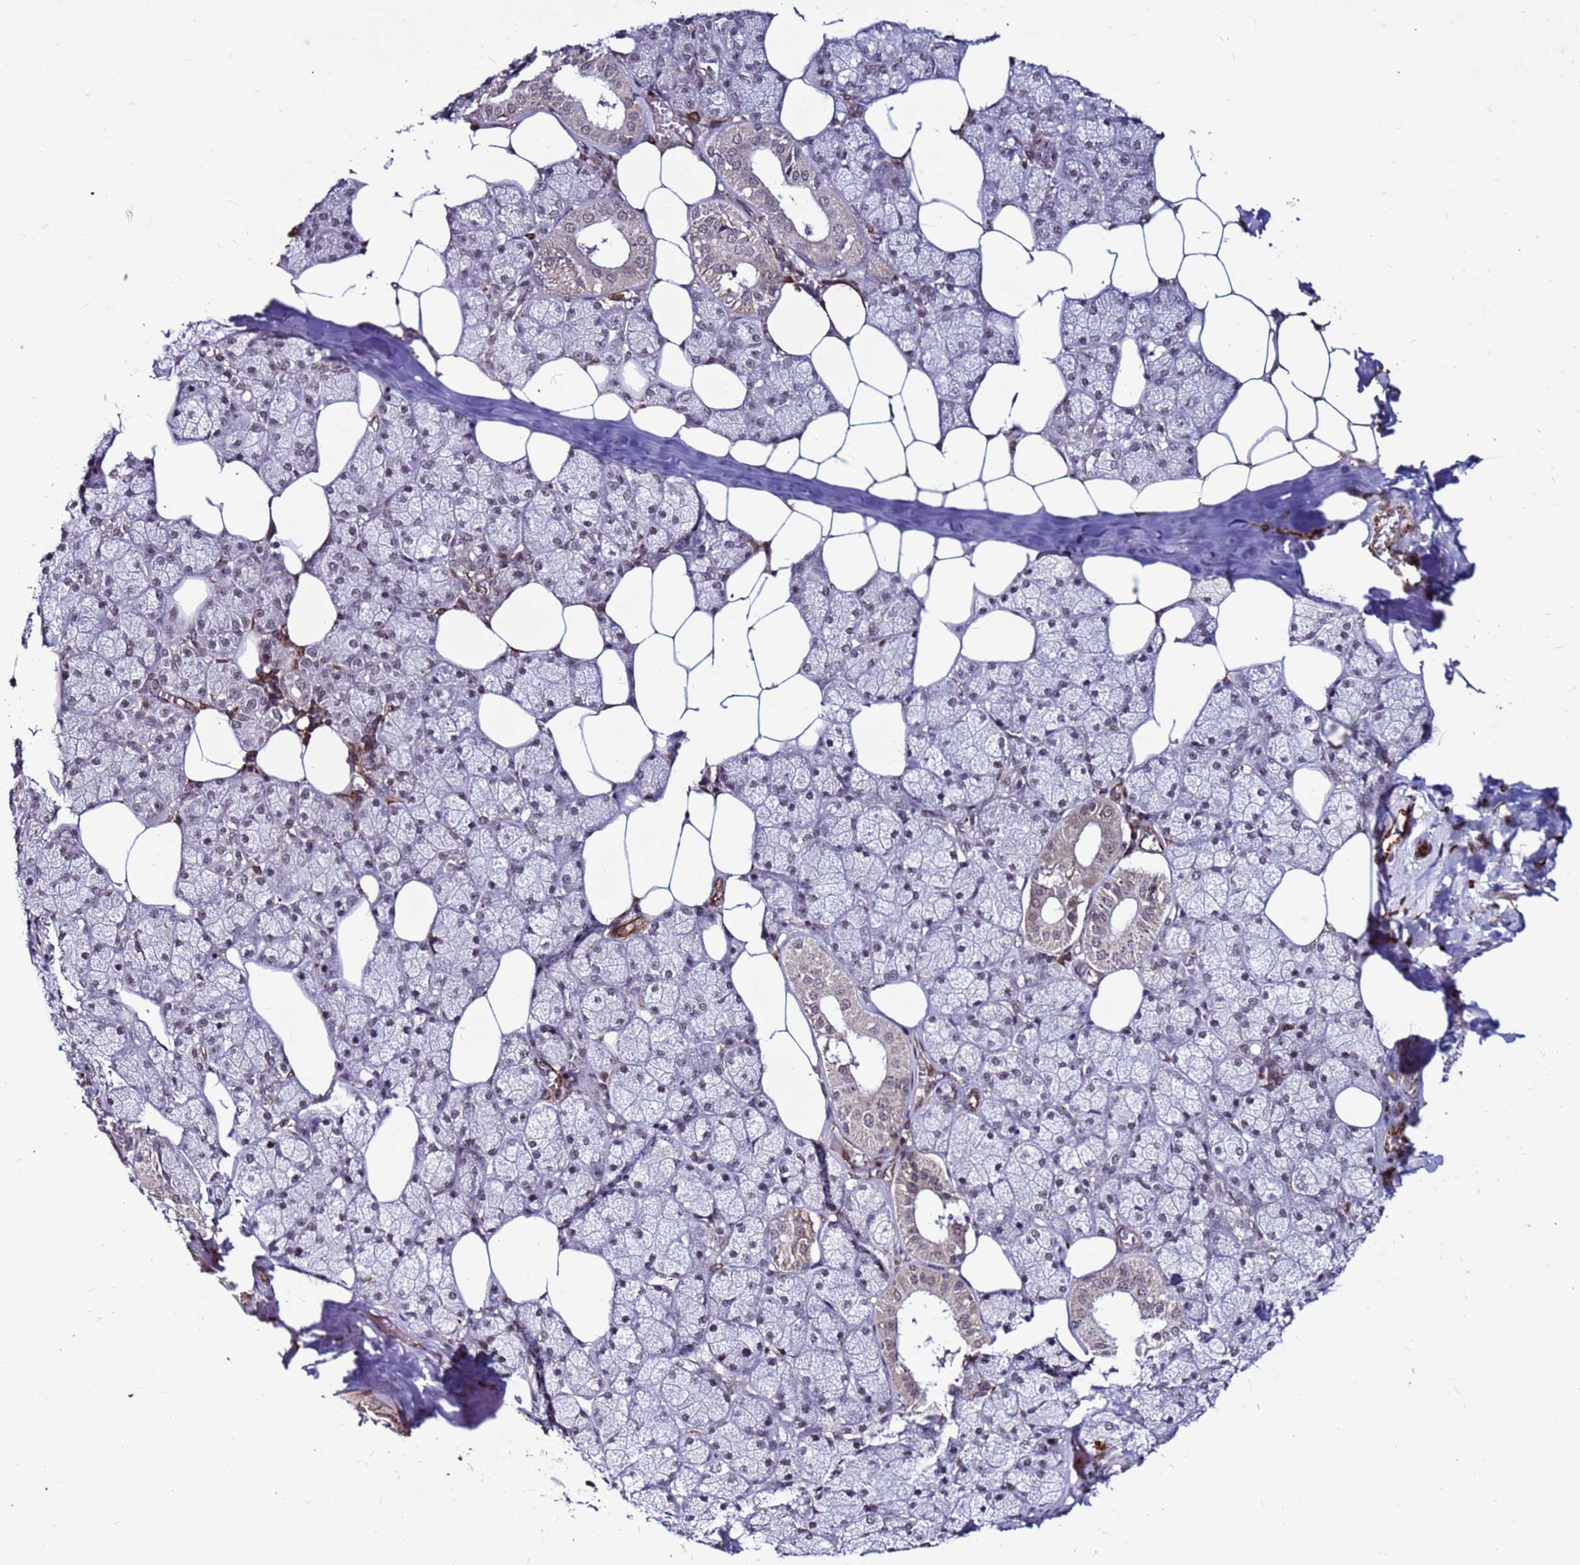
{"staining": {"intensity": "weak", "quantity": "25%-75%", "location": "cytoplasmic/membranous,nuclear"}, "tissue": "salivary gland", "cell_type": "Glandular cells", "image_type": "normal", "snomed": [{"axis": "morphology", "description": "Normal tissue, NOS"}, {"axis": "topography", "description": "Salivary gland"}], "caption": "A brown stain shows weak cytoplasmic/membranous,nuclear expression of a protein in glandular cells of unremarkable human salivary gland. The staining was performed using DAB (3,3'-diaminobenzidine), with brown indicating positive protein expression. Nuclei are stained blue with hematoxylin.", "gene": "CLK3", "patient": {"sex": "male", "age": 62}}